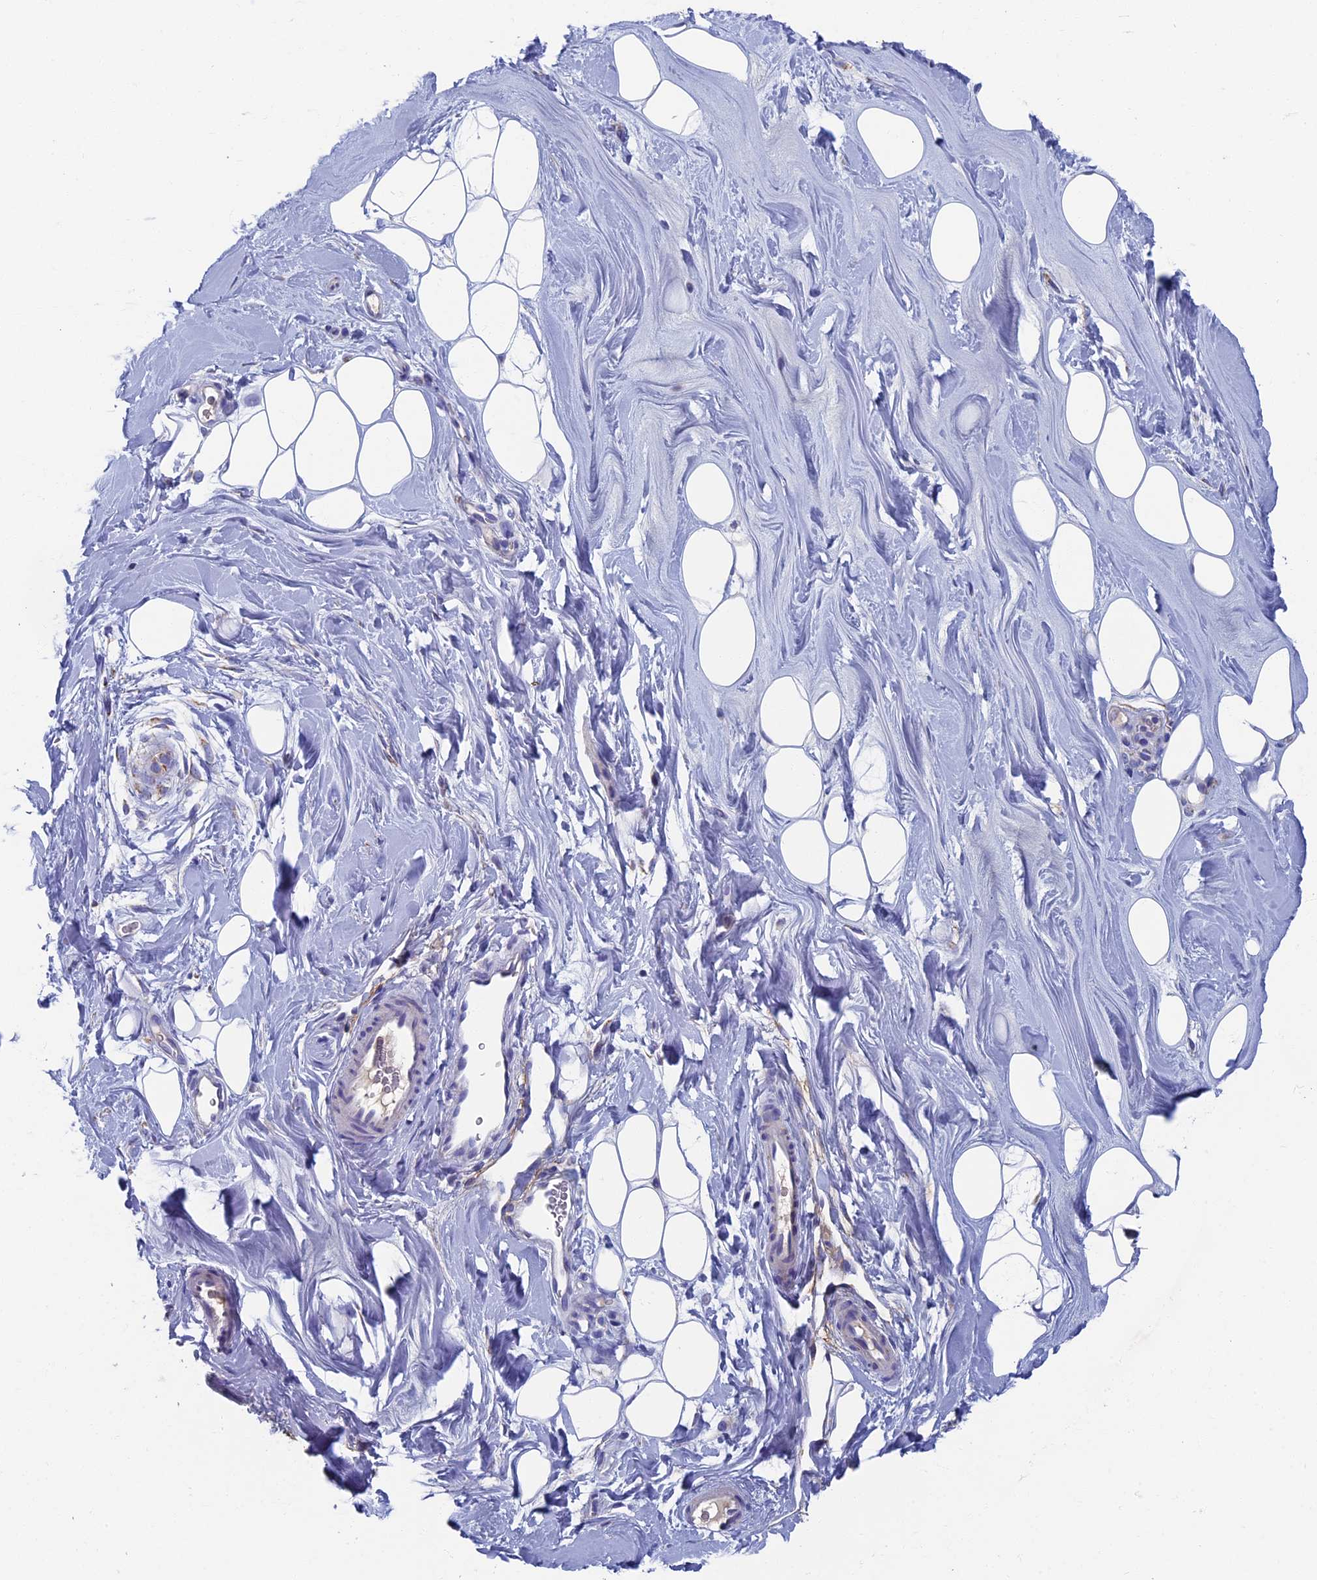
{"staining": {"intensity": "negative", "quantity": "none", "location": "none"}, "tissue": "adipose tissue", "cell_type": "Adipocytes", "image_type": "normal", "snomed": [{"axis": "morphology", "description": "Normal tissue, NOS"}, {"axis": "topography", "description": "Breast"}], "caption": "This is an IHC photomicrograph of unremarkable adipose tissue. There is no expression in adipocytes.", "gene": "OAT", "patient": {"sex": "female", "age": 26}}